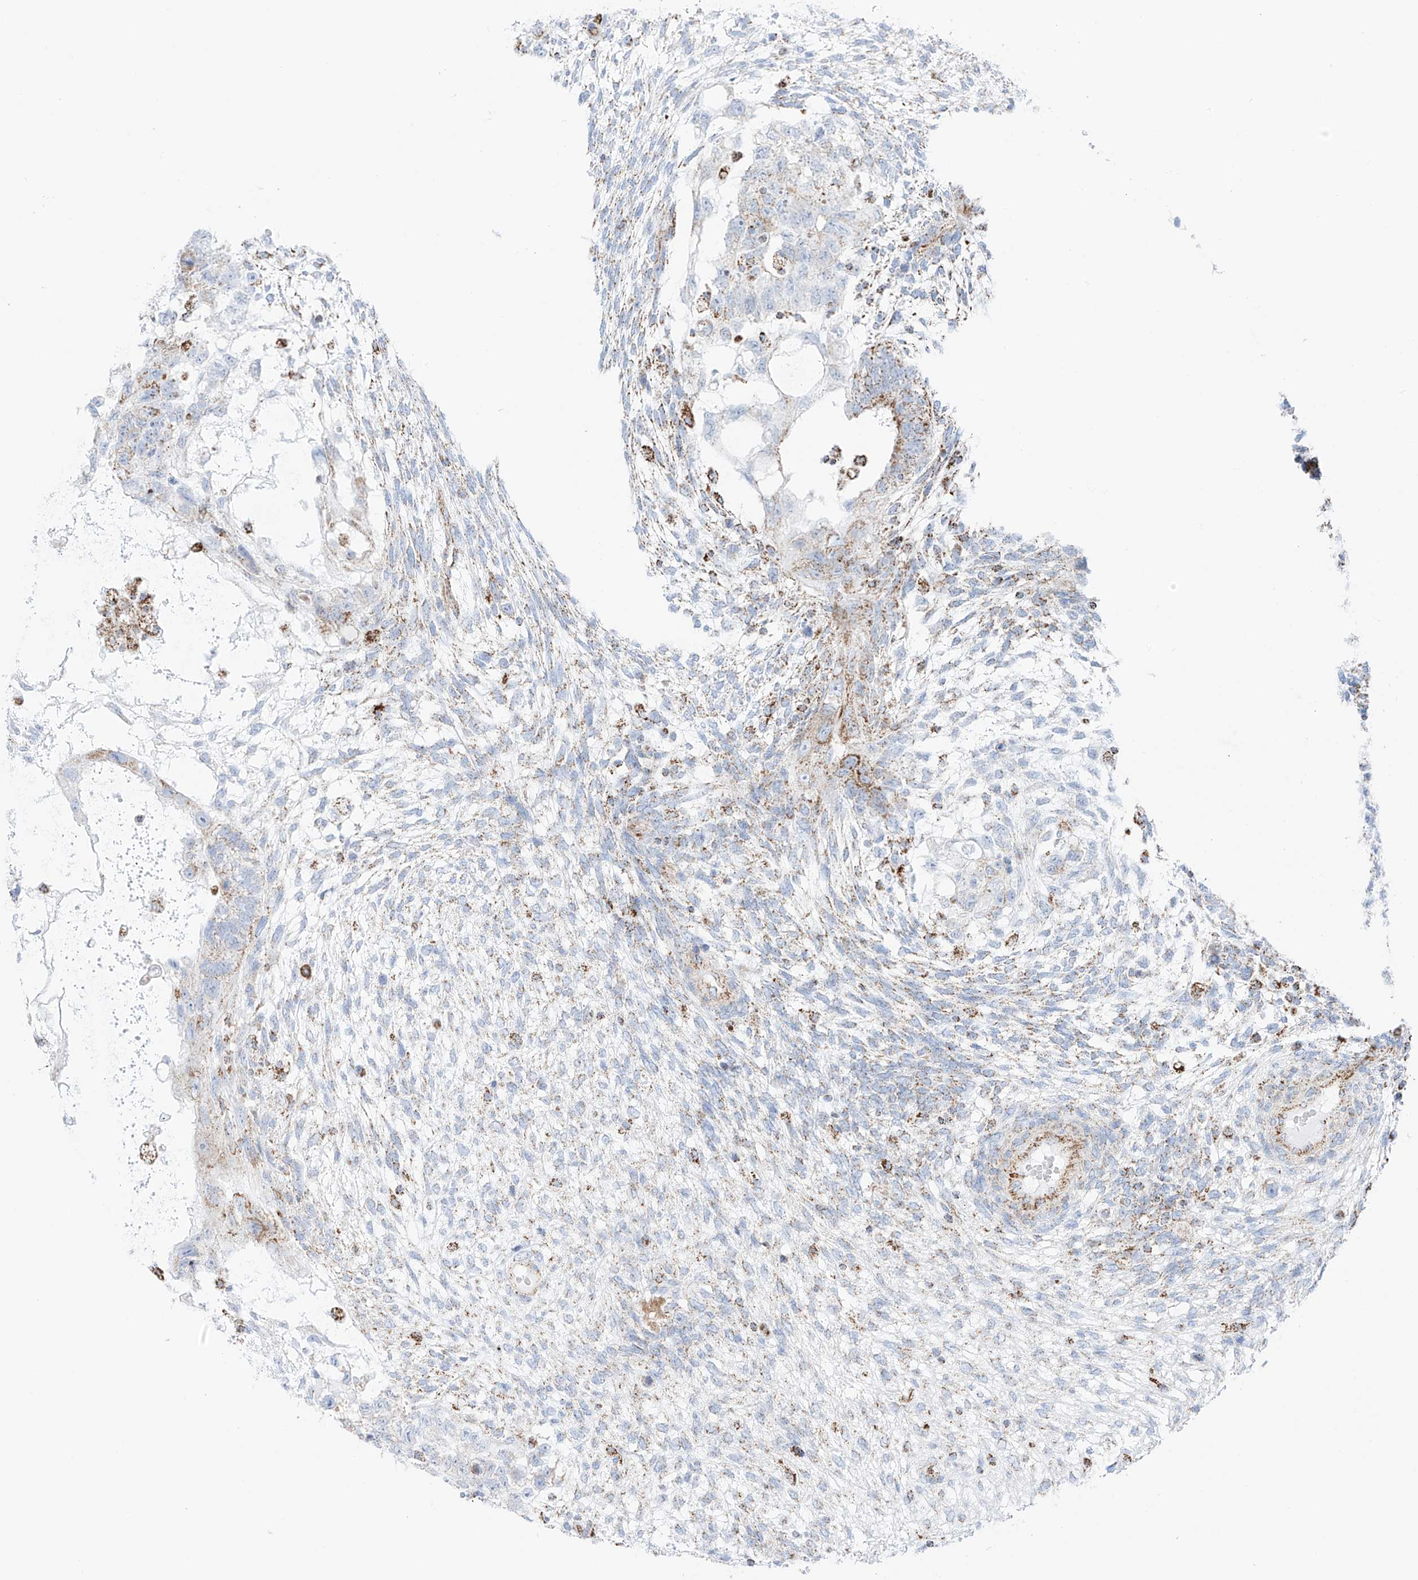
{"staining": {"intensity": "moderate", "quantity": "<25%", "location": "cytoplasmic/membranous"}, "tissue": "testis cancer", "cell_type": "Tumor cells", "image_type": "cancer", "snomed": [{"axis": "morphology", "description": "Normal tissue, NOS"}, {"axis": "morphology", "description": "Carcinoma, Embryonal, NOS"}, {"axis": "topography", "description": "Testis"}], "caption": "Immunohistochemical staining of human testis embryonal carcinoma displays low levels of moderate cytoplasmic/membranous protein positivity in approximately <25% of tumor cells. (DAB = brown stain, brightfield microscopy at high magnification).", "gene": "XKR3", "patient": {"sex": "male", "age": 36}}